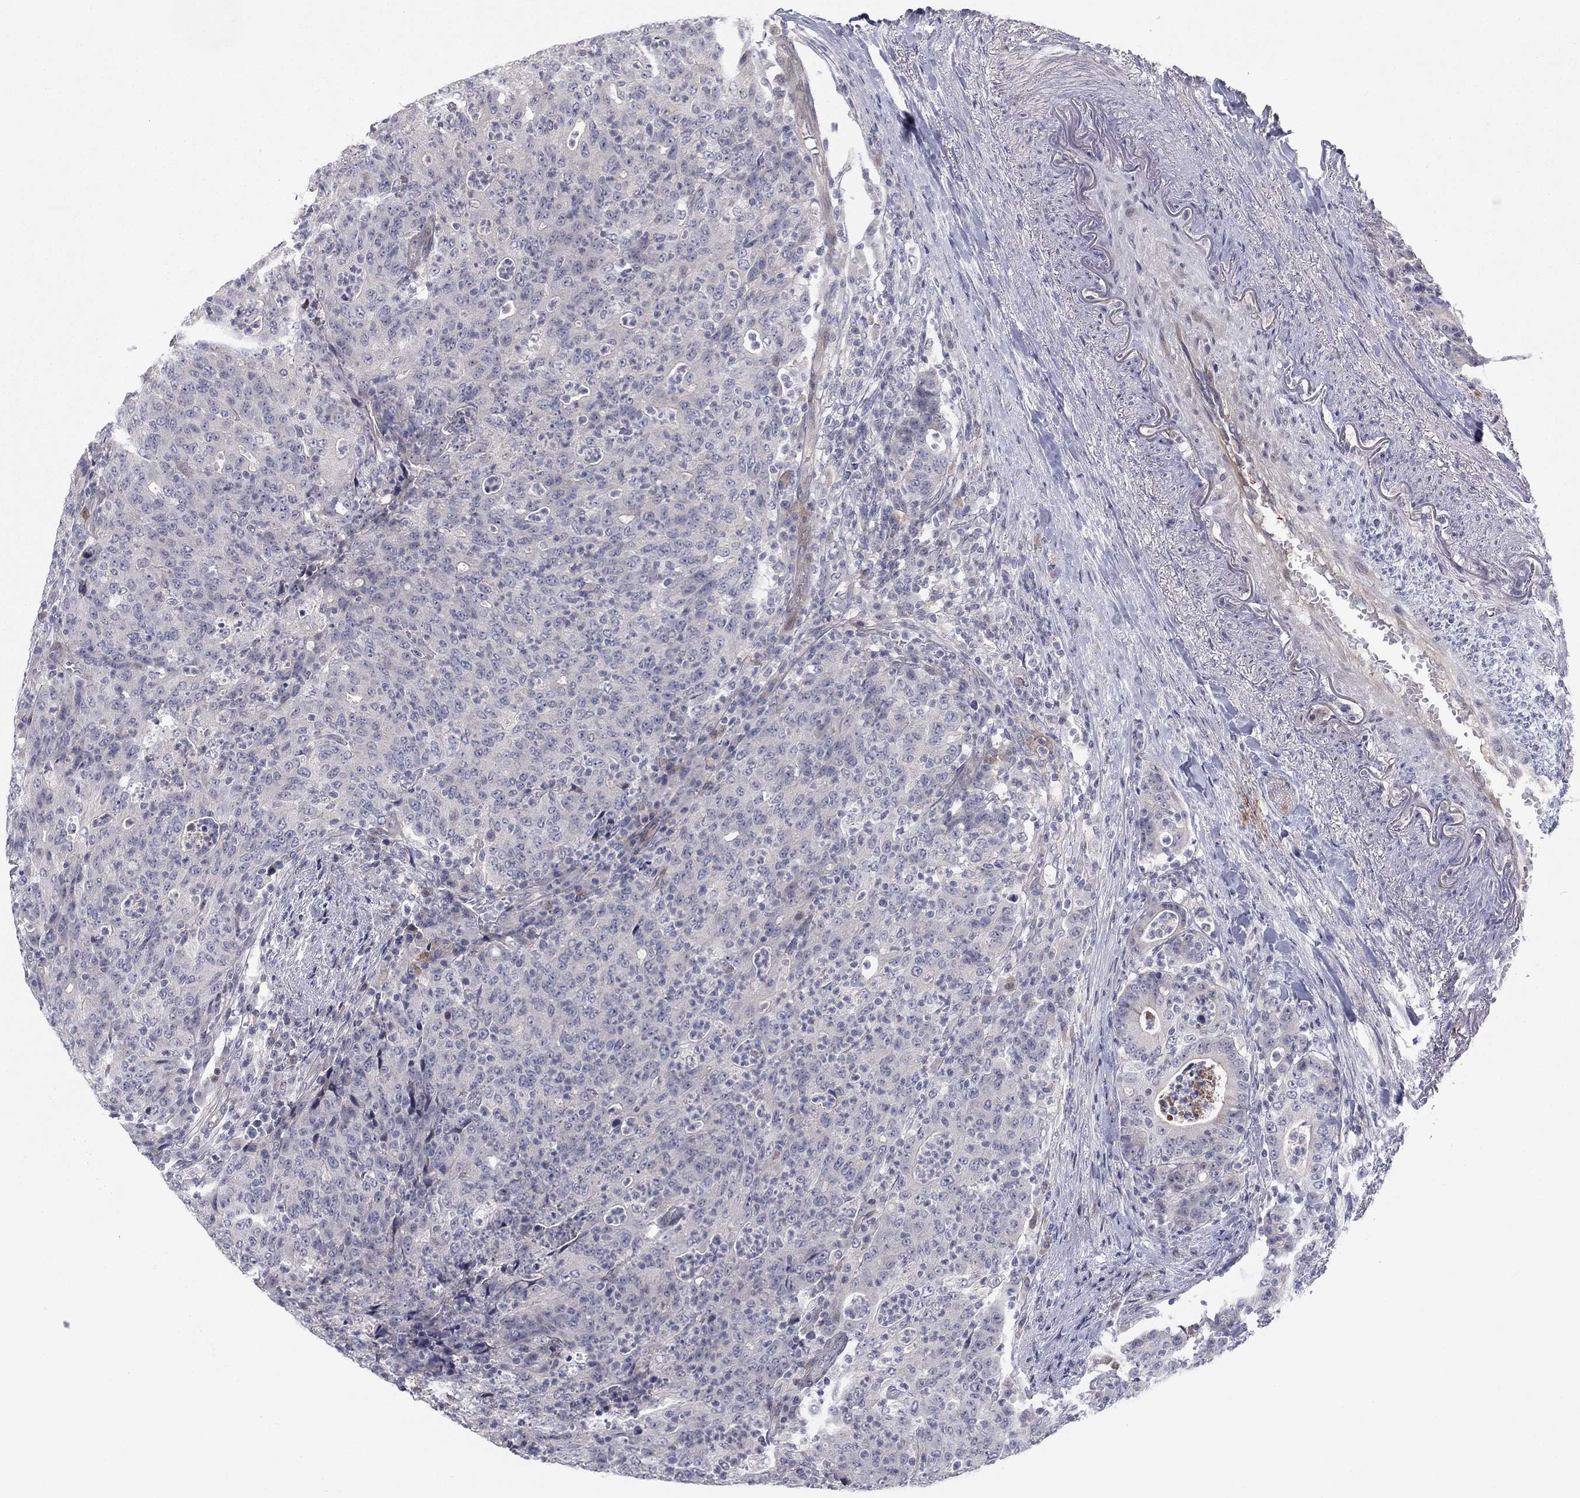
{"staining": {"intensity": "negative", "quantity": "none", "location": "none"}, "tissue": "colorectal cancer", "cell_type": "Tumor cells", "image_type": "cancer", "snomed": [{"axis": "morphology", "description": "Adenocarcinoma, NOS"}, {"axis": "topography", "description": "Colon"}], "caption": "A micrograph of human colorectal cancer is negative for staining in tumor cells.", "gene": "AMN1", "patient": {"sex": "male", "age": 70}}